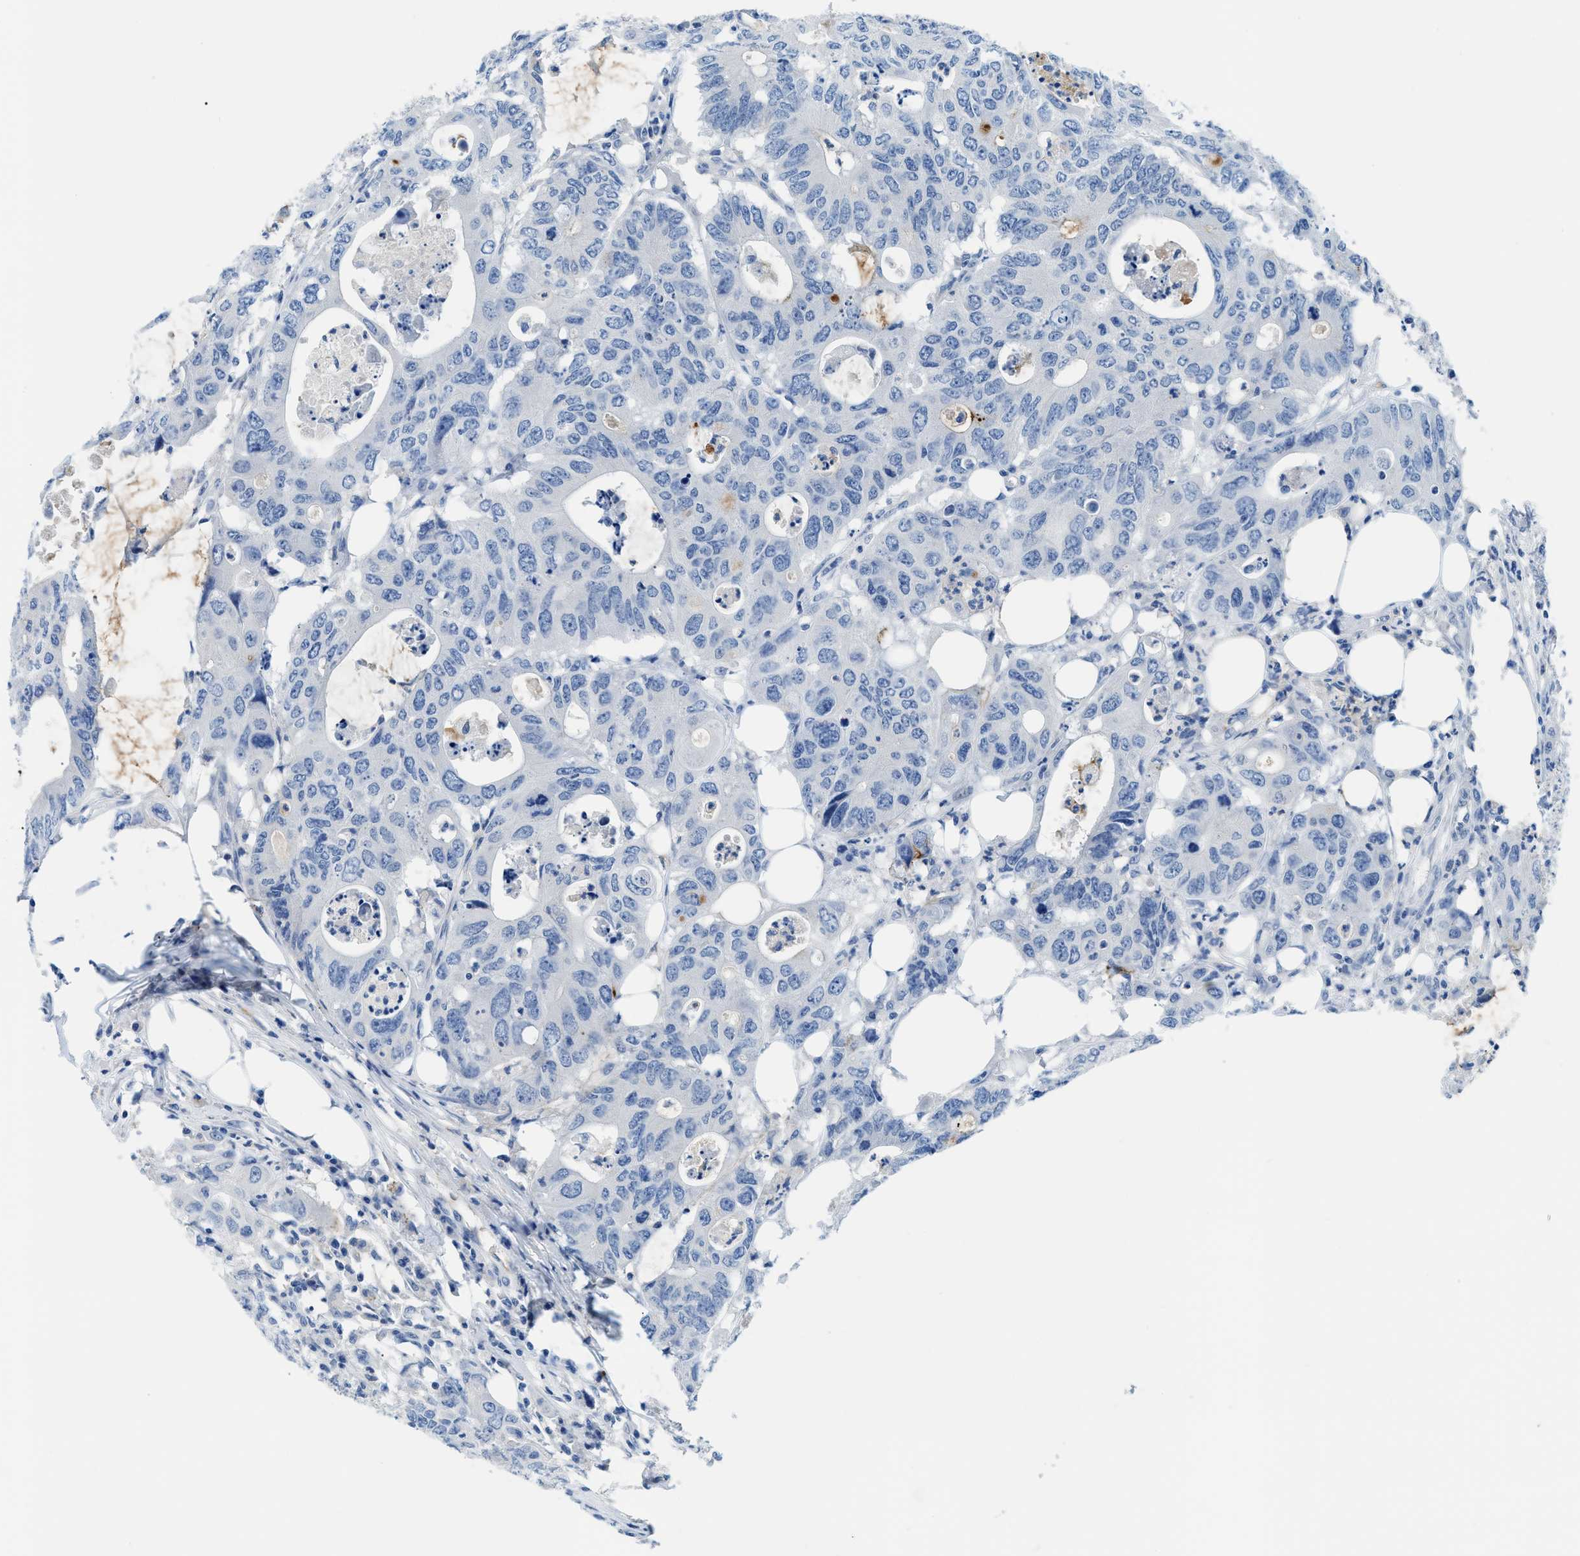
{"staining": {"intensity": "negative", "quantity": "none", "location": "none"}, "tissue": "colorectal cancer", "cell_type": "Tumor cells", "image_type": "cancer", "snomed": [{"axis": "morphology", "description": "Adenocarcinoma, NOS"}, {"axis": "topography", "description": "Colon"}], "caption": "Adenocarcinoma (colorectal) was stained to show a protein in brown. There is no significant staining in tumor cells.", "gene": "MBL2", "patient": {"sex": "male", "age": 71}}